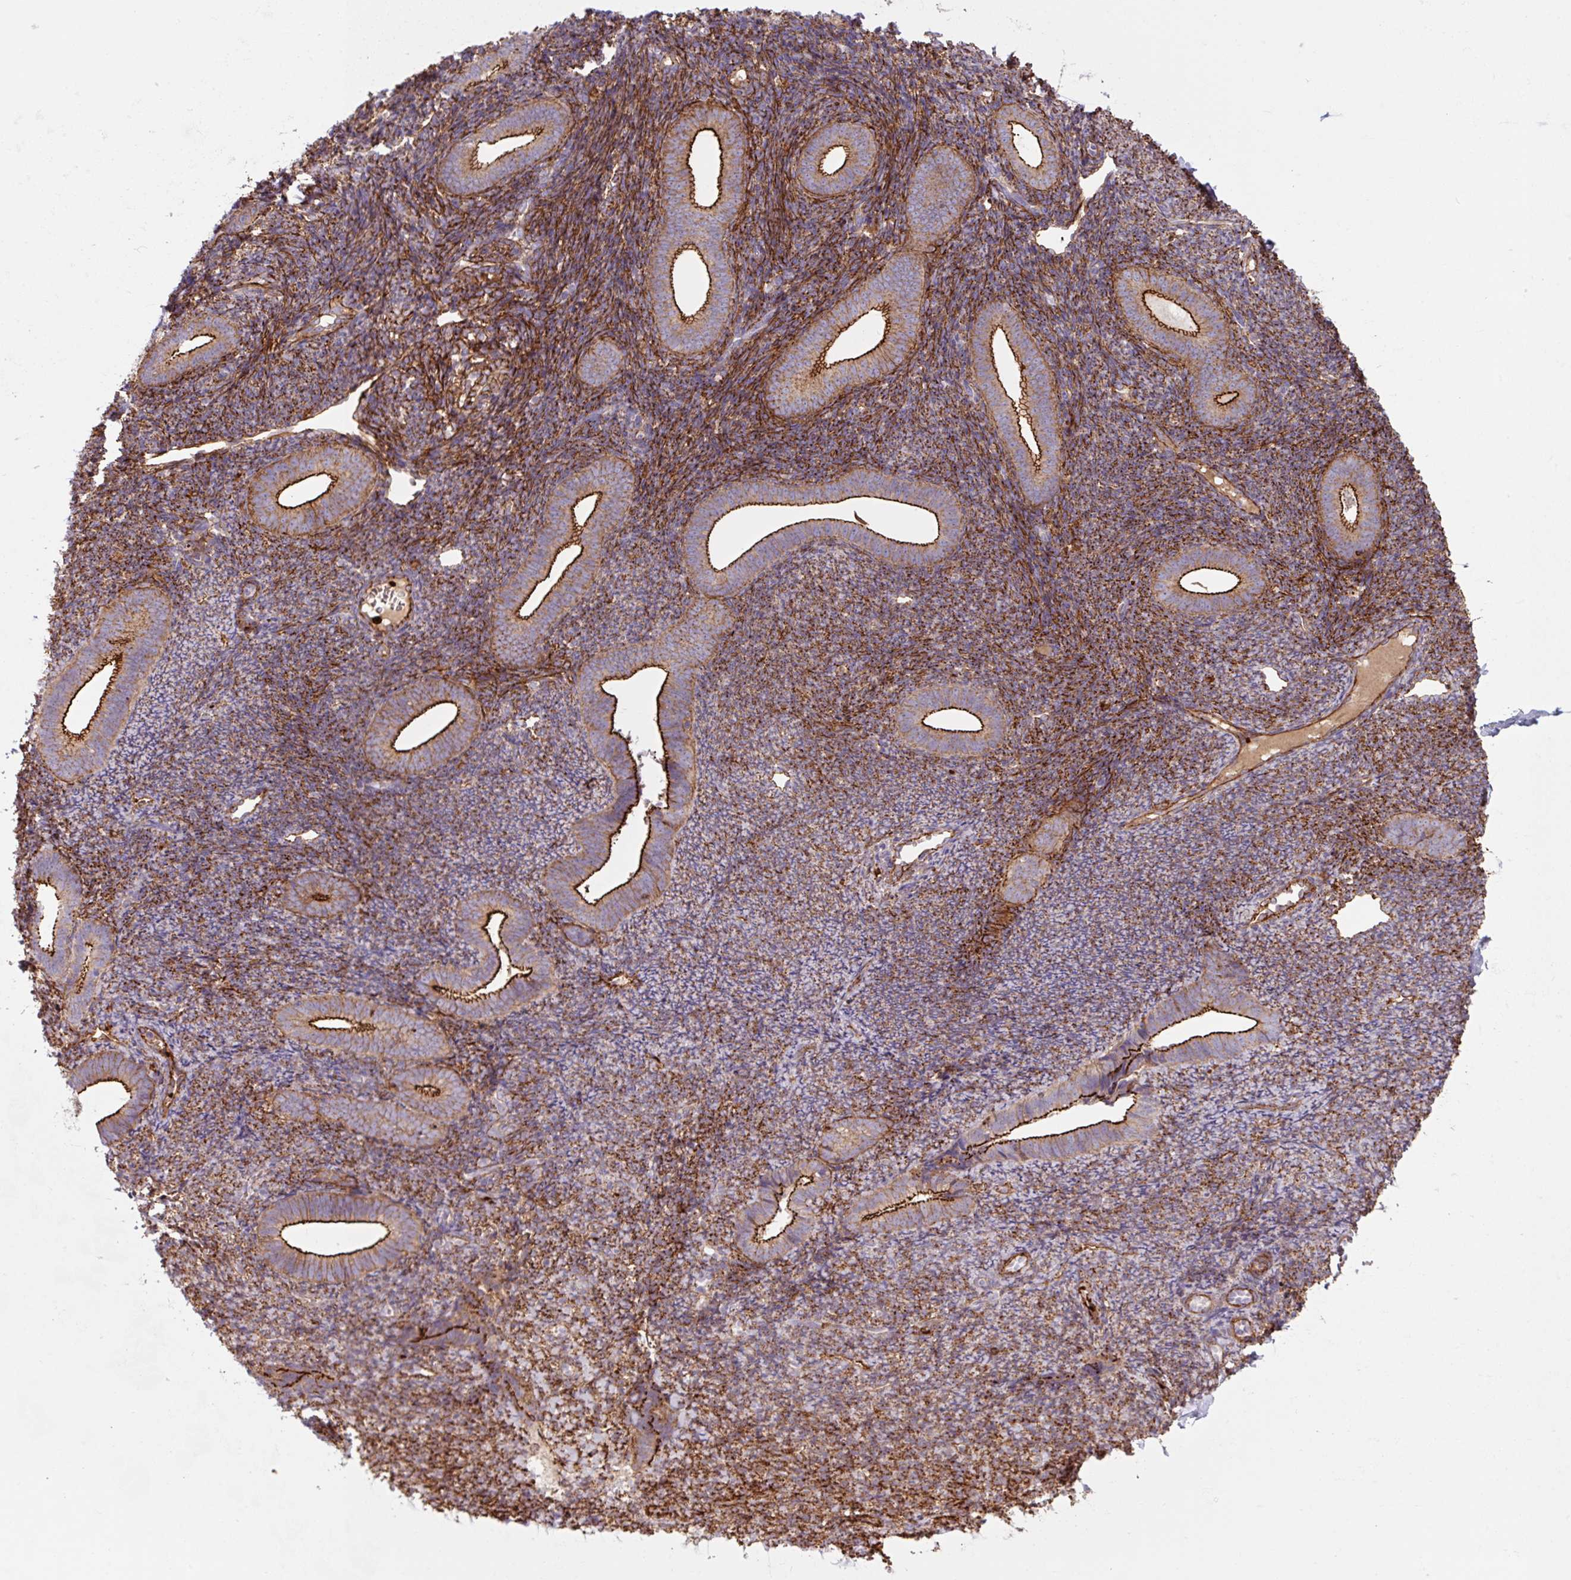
{"staining": {"intensity": "weak", "quantity": "<25%", "location": "cytoplasmic/membranous"}, "tissue": "endometrium", "cell_type": "Cells in endometrial stroma", "image_type": "normal", "snomed": [{"axis": "morphology", "description": "Normal tissue, NOS"}, {"axis": "topography", "description": "Endometrium"}], "caption": "This is an immunohistochemistry (IHC) micrograph of unremarkable endometrium. There is no positivity in cells in endometrial stroma.", "gene": "DHFR2", "patient": {"sex": "female", "age": 39}}